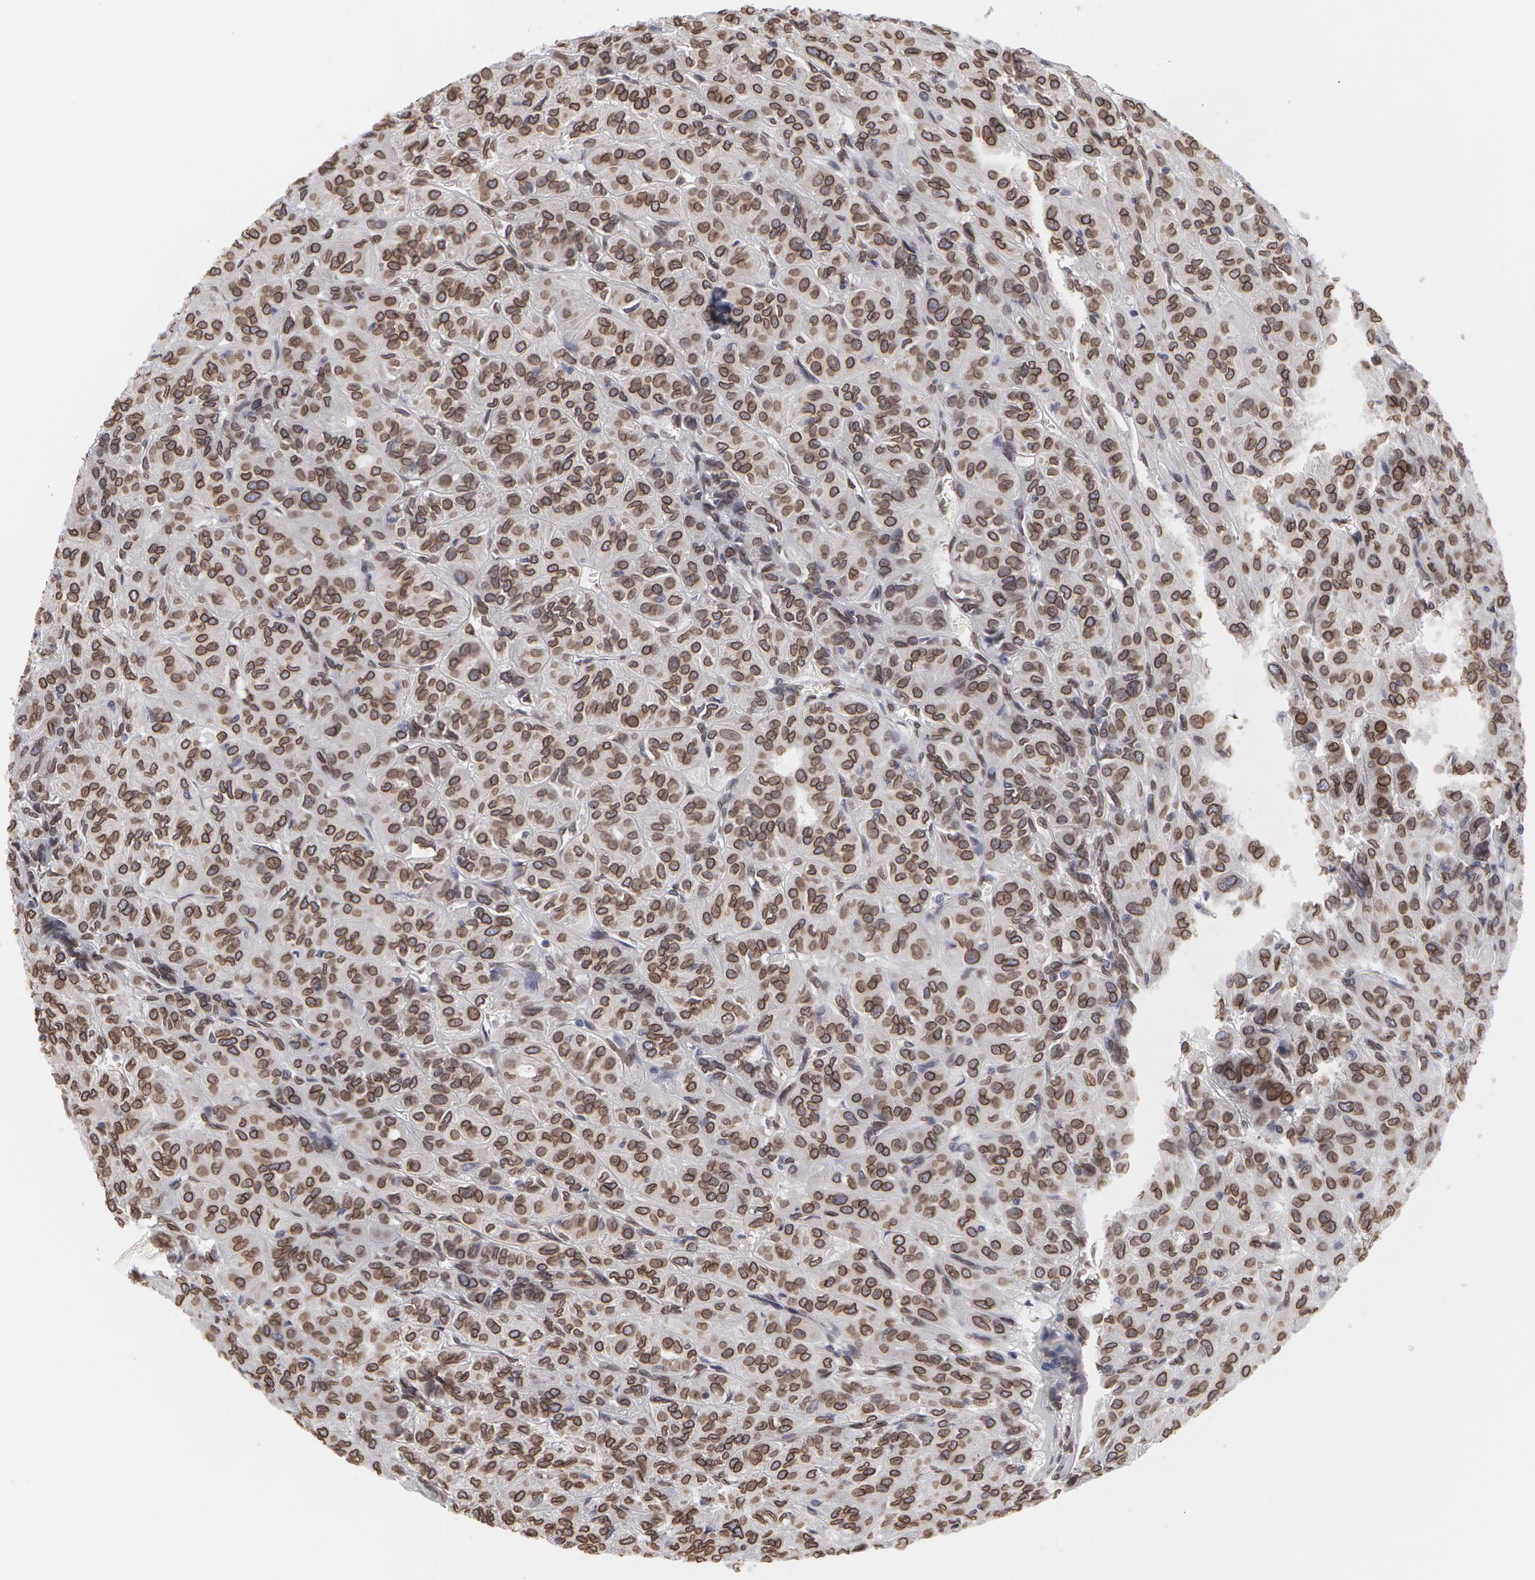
{"staining": {"intensity": "moderate", "quantity": ">75%", "location": "nuclear"}, "tissue": "thyroid cancer", "cell_type": "Tumor cells", "image_type": "cancer", "snomed": [{"axis": "morphology", "description": "Follicular adenoma carcinoma, NOS"}, {"axis": "topography", "description": "Thyroid gland"}], "caption": "Moderate nuclear positivity is seen in about >75% of tumor cells in thyroid follicular adenoma carcinoma. (Brightfield microscopy of DAB IHC at high magnification).", "gene": "EMD", "patient": {"sex": "female", "age": 71}}